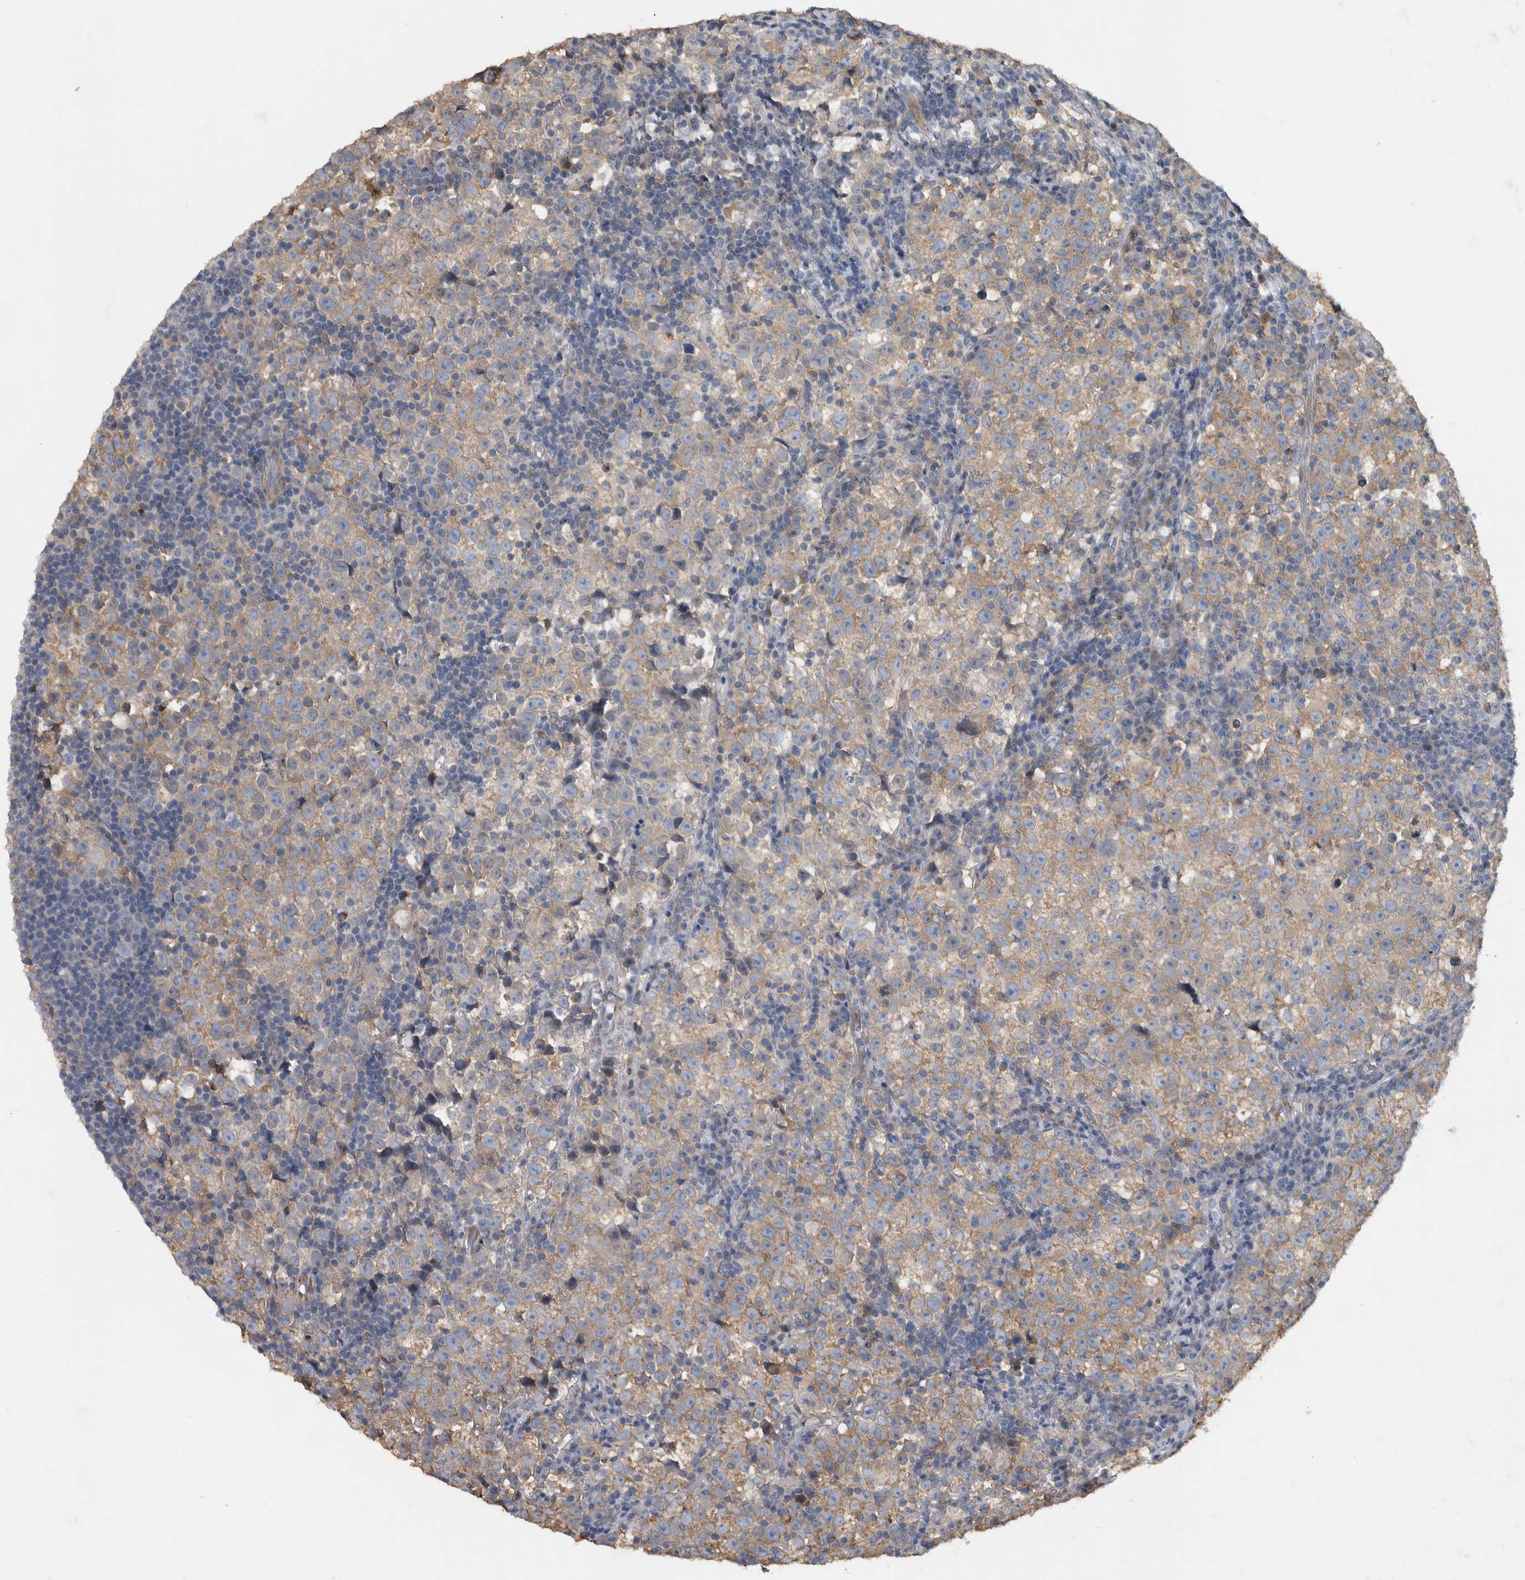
{"staining": {"intensity": "weak", "quantity": ">75%", "location": "cytoplasmic/membranous"}, "tissue": "testis cancer", "cell_type": "Tumor cells", "image_type": "cancer", "snomed": [{"axis": "morphology", "description": "Normal tissue, NOS"}, {"axis": "morphology", "description": "Seminoma, NOS"}, {"axis": "topography", "description": "Testis"}], "caption": "An IHC histopathology image of neoplastic tissue is shown. Protein staining in brown highlights weak cytoplasmic/membranous positivity in testis cancer (seminoma) within tumor cells. The protein of interest is stained brown, and the nuclei are stained in blue (DAB IHC with brightfield microscopy, high magnification).", "gene": "NT5C2", "patient": {"sex": "male", "age": 43}}